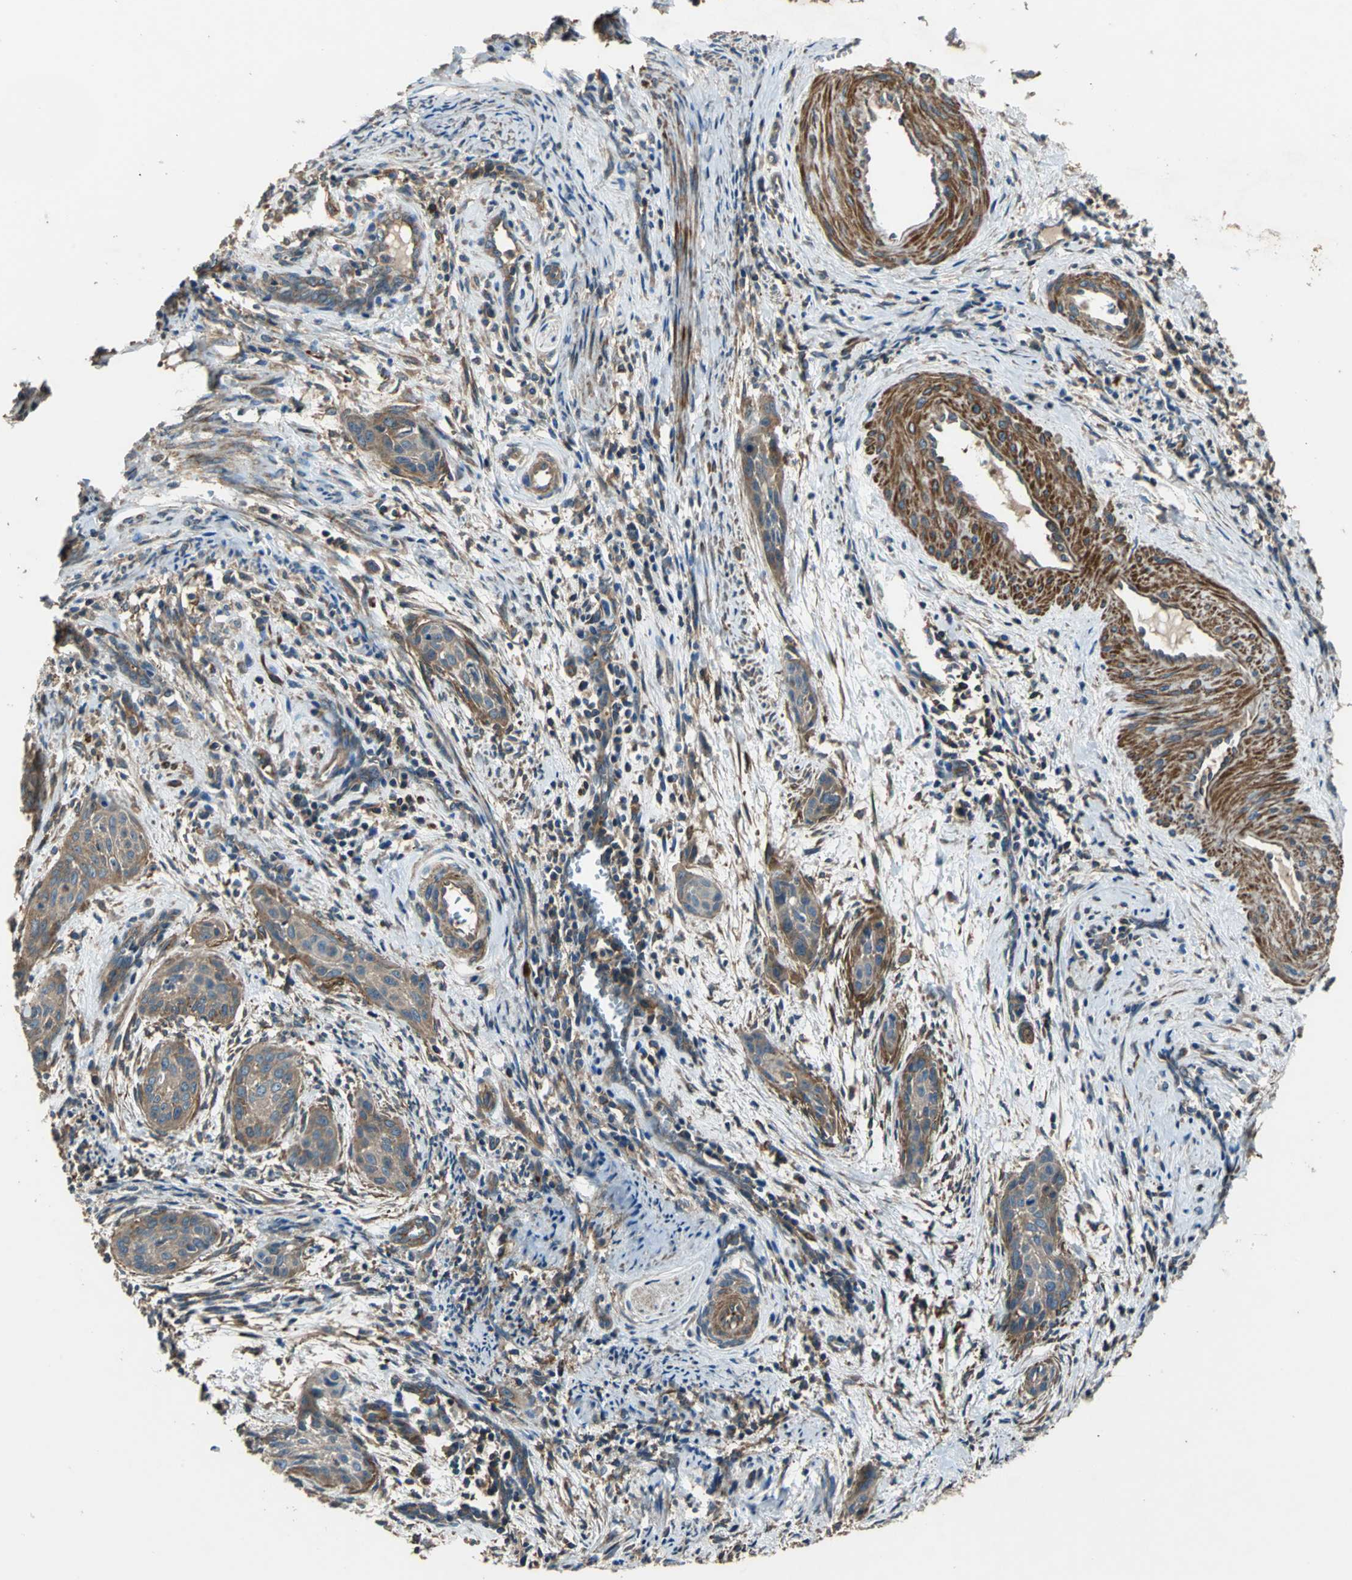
{"staining": {"intensity": "moderate", "quantity": ">75%", "location": "cytoplasmic/membranous"}, "tissue": "cervical cancer", "cell_type": "Tumor cells", "image_type": "cancer", "snomed": [{"axis": "morphology", "description": "Squamous cell carcinoma, NOS"}, {"axis": "topography", "description": "Cervix"}], "caption": "Cervical cancer (squamous cell carcinoma) tissue exhibits moderate cytoplasmic/membranous expression in about >75% of tumor cells, visualized by immunohistochemistry.", "gene": "PARVA", "patient": {"sex": "female", "age": 33}}